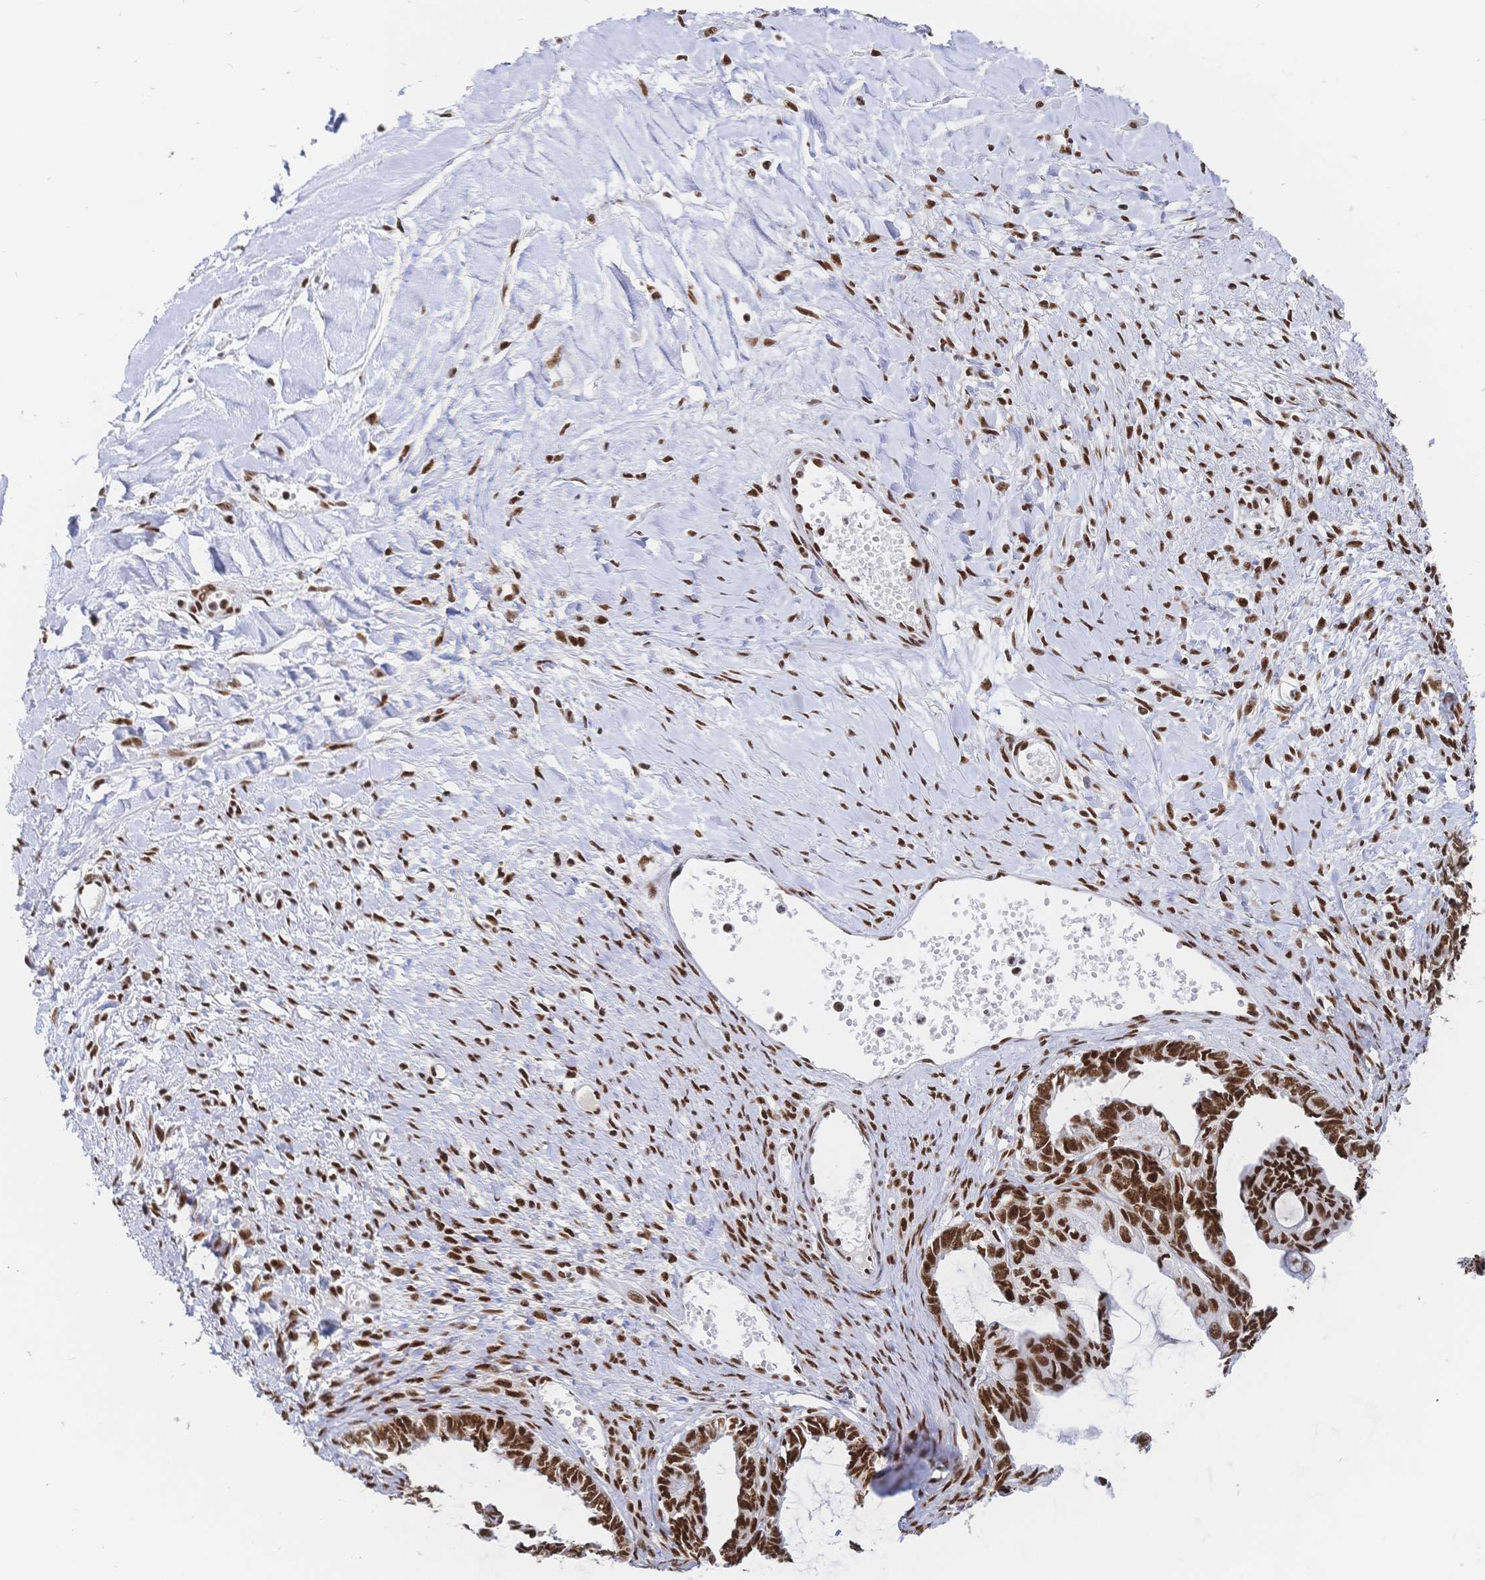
{"staining": {"intensity": "strong", "quantity": ">75%", "location": "nuclear"}, "tissue": "ovarian cancer", "cell_type": "Tumor cells", "image_type": "cancer", "snomed": [{"axis": "morphology", "description": "Cystadenocarcinoma, mucinous, NOS"}, {"axis": "topography", "description": "Ovary"}], "caption": "Ovarian mucinous cystadenocarcinoma stained for a protein (brown) demonstrates strong nuclear positive expression in approximately >75% of tumor cells.", "gene": "SRSF1", "patient": {"sex": "female", "age": 61}}